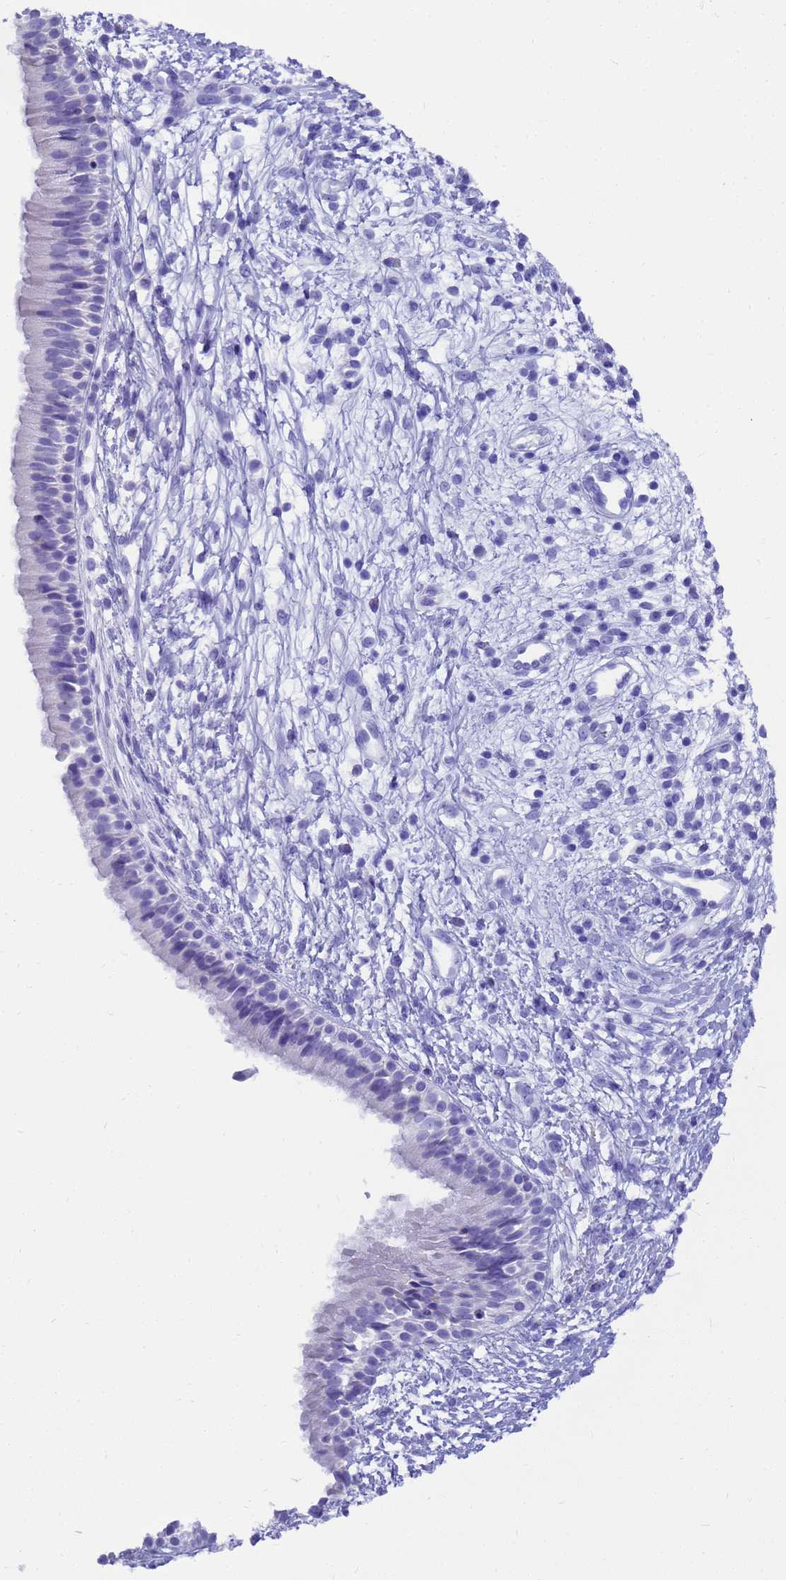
{"staining": {"intensity": "negative", "quantity": "none", "location": "none"}, "tissue": "nasopharynx", "cell_type": "Respiratory epithelial cells", "image_type": "normal", "snomed": [{"axis": "morphology", "description": "Normal tissue, NOS"}, {"axis": "topography", "description": "Nasopharynx"}], "caption": "Immunohistochemistry (IHC) of unremarkable human nasopharynx reveals no staining in respiratory epithelial cells. Brightfield microscopy of IHC stained with DAB (3,3'-diaminobenzidine) (brown) and hematoxylin (blue), captured at high magnification.", "gene": "MS4A13", "patient": {"sex": "male", "age": 22}}